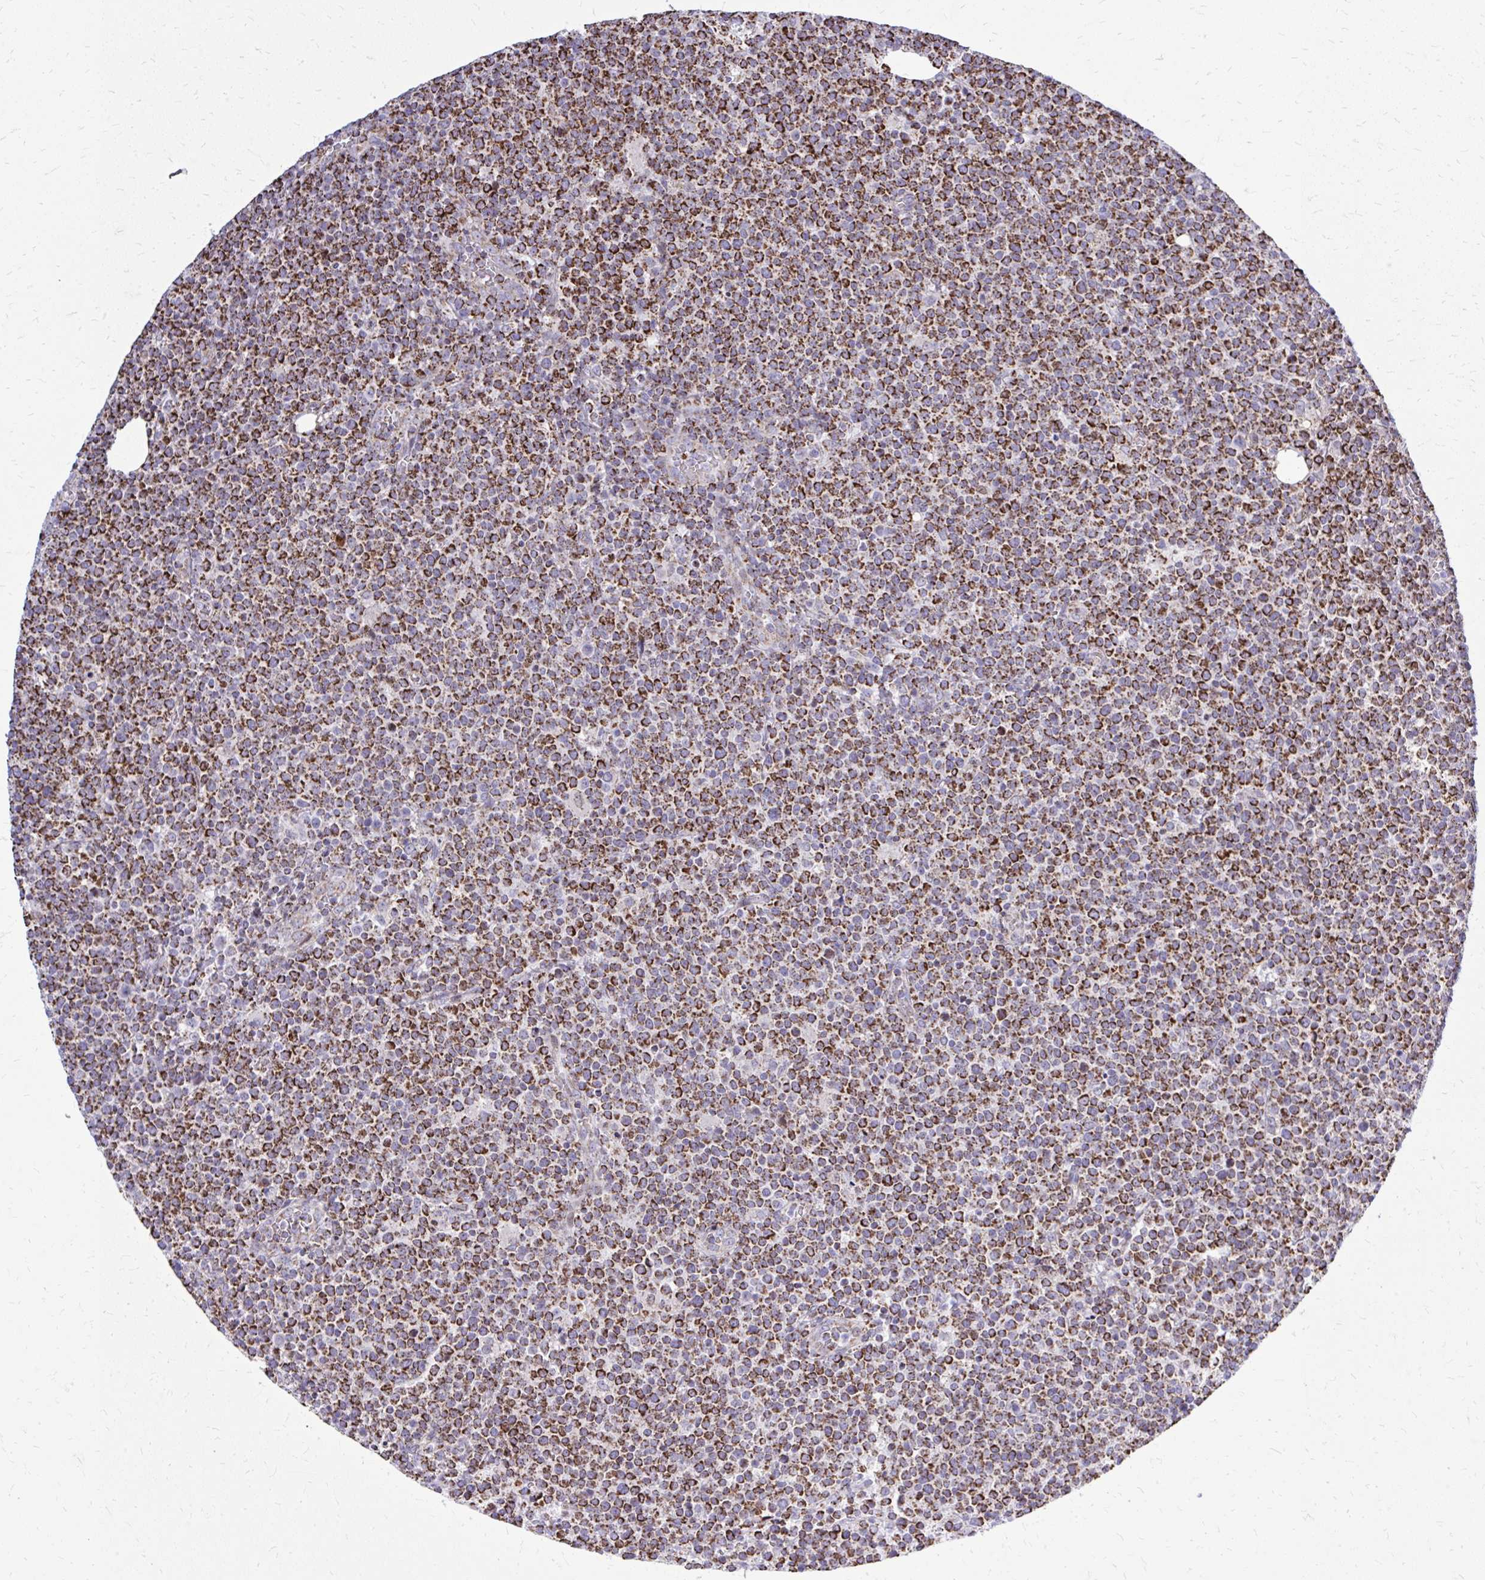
{"staining": {"intensity": "strong", "quantity": ">75%", "location": "cytoplasmic/membranous"}, "tissue": "lymphoma", "cell_type": "Tumor cells", "image_type": "cancer", "snomed": [{"axis": "morphology", "description": "Malignant lymphoma, non-Hodgkin's type, High grade"}, {"axis": "topography", "description": "Lymph node"}], "caption": "Strong cytoplasmic/membranous protein staining is appreciated in approximately >75% of tumor cells in lymphoma. (DAB IHC, brown staining for protein, blue staining for nuclei).", "gene": "ZNF362", "patient": {"sex": "male", "age": 61}}